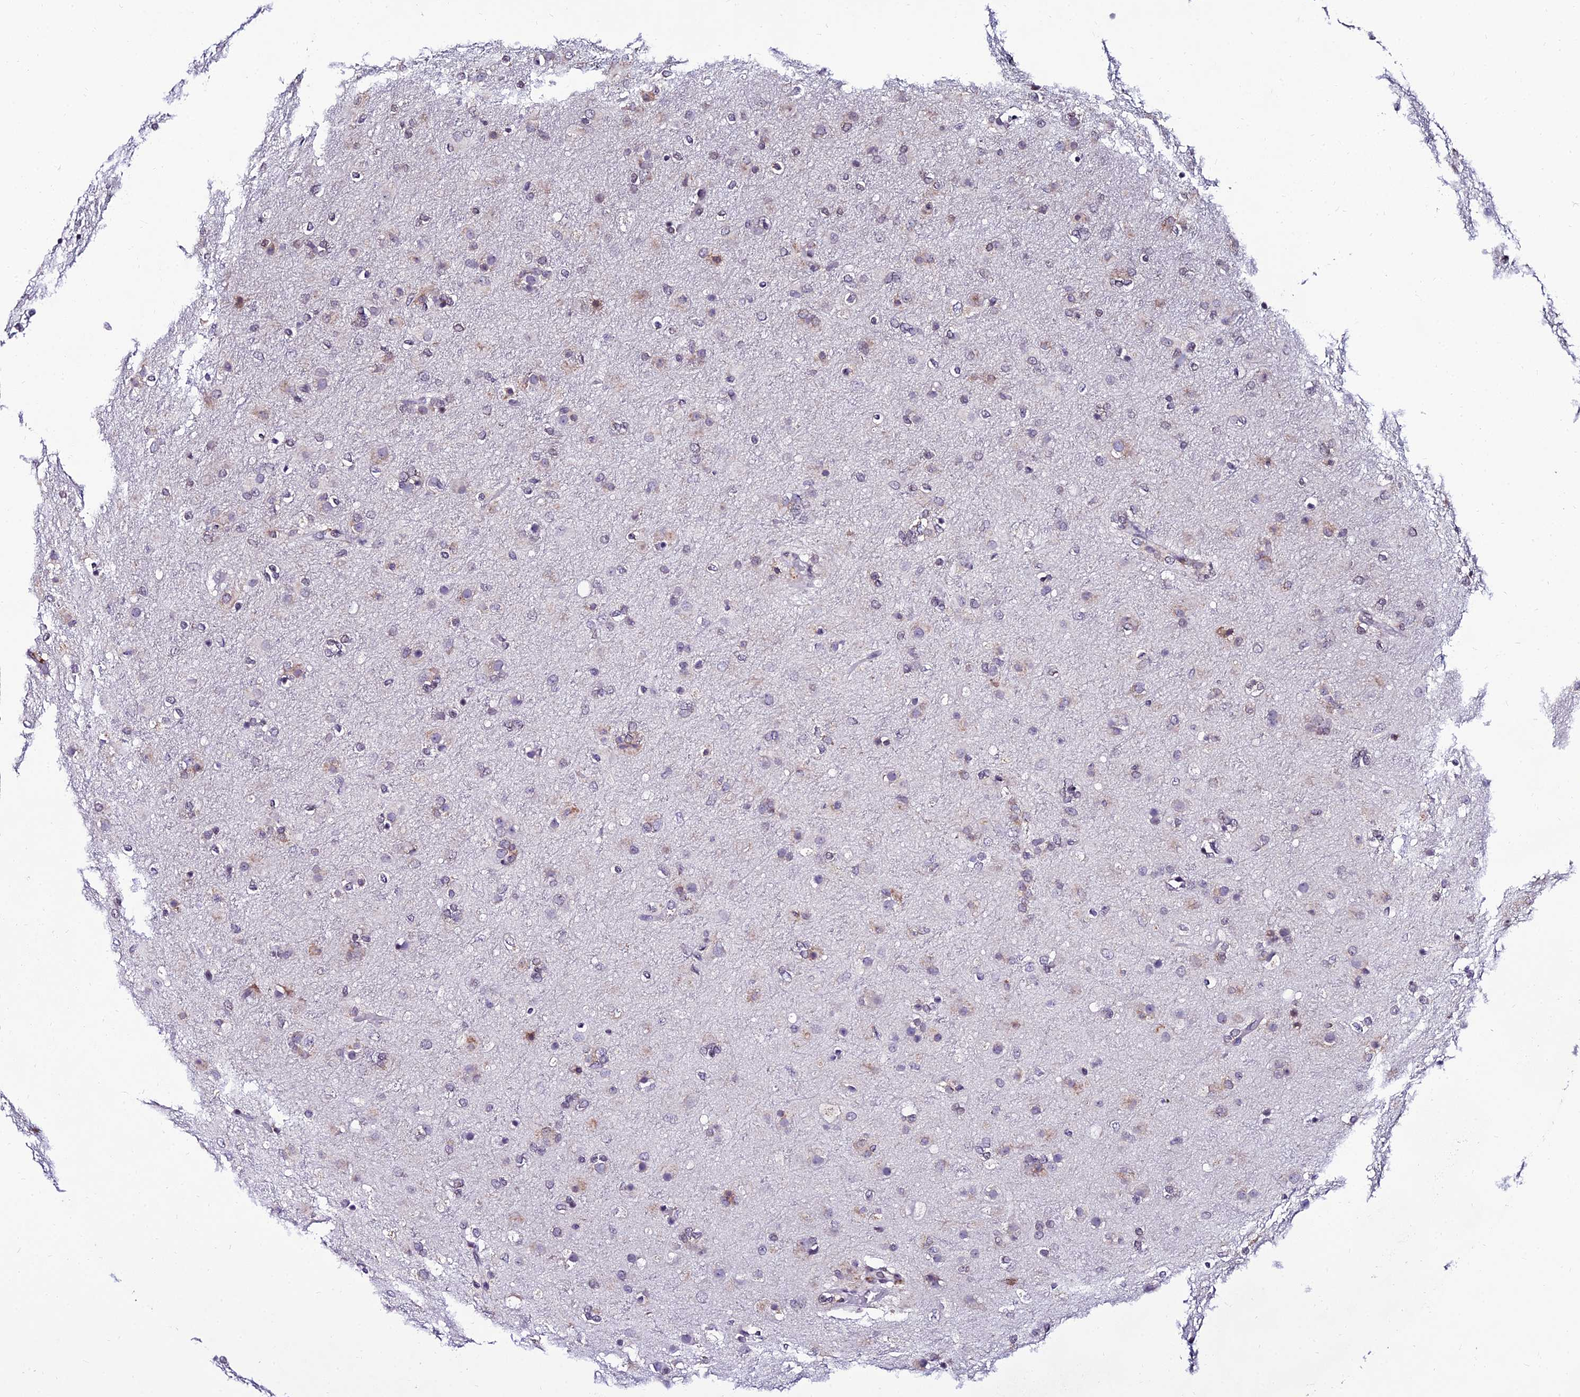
{"staining": {"intensity": "negative", "quantity": "none", "location": "none"}, "tissue": "glioma", "cell_type": "Tumor cells", "image_type": "cancer", "snomed": [{"axis": "morphology", "description": "Glioma, malignant, Low grade"}, {"axis": "topography", "description": "Brain"}], "caption": "High magnification brightfield microscopy of low-grade glioma (malignant) stained with DAB (3,3'-diaminobenzidine) (brown) and counterstained with hematoxylin (blue): tumor cells show no significant positivity. Nuclei are stained in blue.", "gene": "CDNF", "patient": {"sex": "male", "age": 65}}